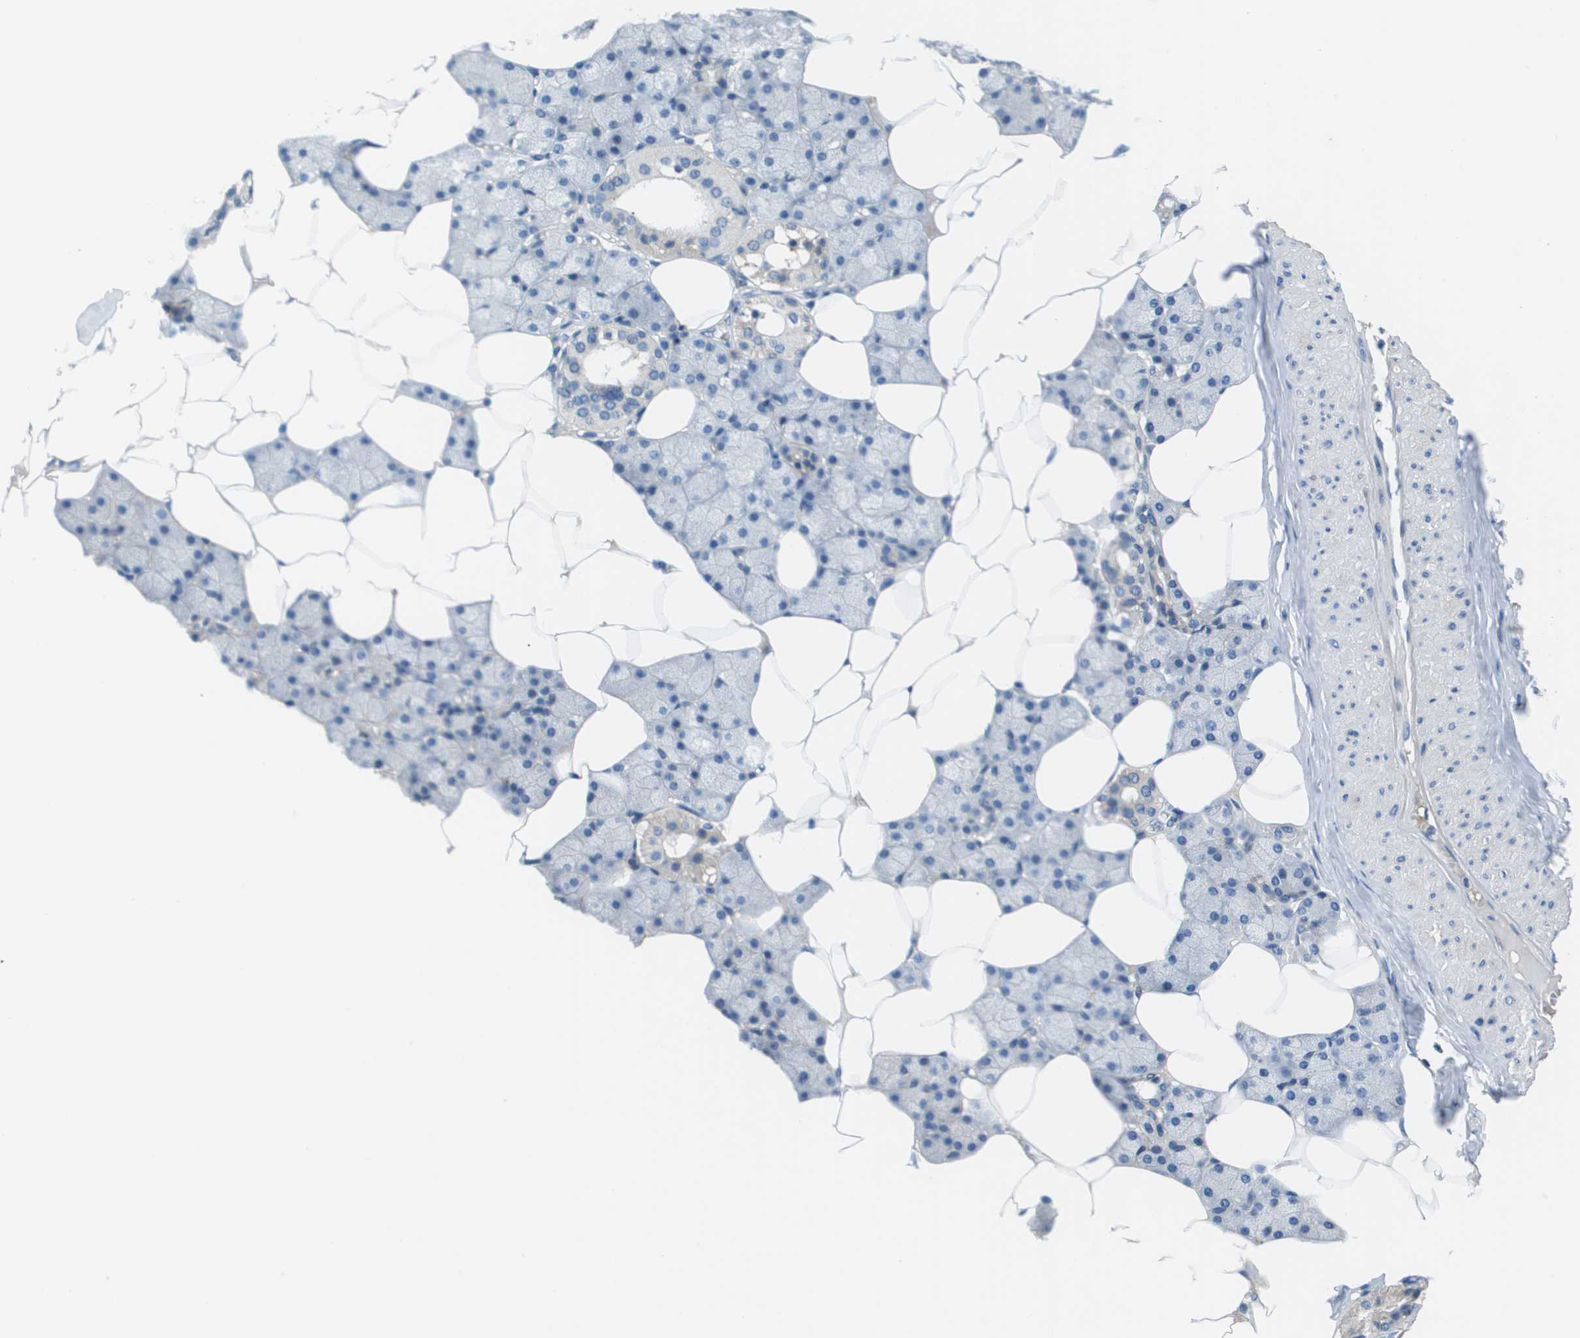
{"staining": {"intensity": "negative", "quantity": "none", "location": "none"}, "tissue": "salivary gland", "cell_type": "Glandular cells", "image_type": "normal", "snomed": [{"axis": "morphology", "description": "Normal tissue, NOS"}, {"axis": "topography", "description": "Salivary gland"}], "caption": "This is an immunohistochemistry (IHC) photomicrograph of unremarkable human salivary gland. There is no staining in glandular cells.", "gene": "NCS1", "patient": {"sex": "male", "age": 62}}